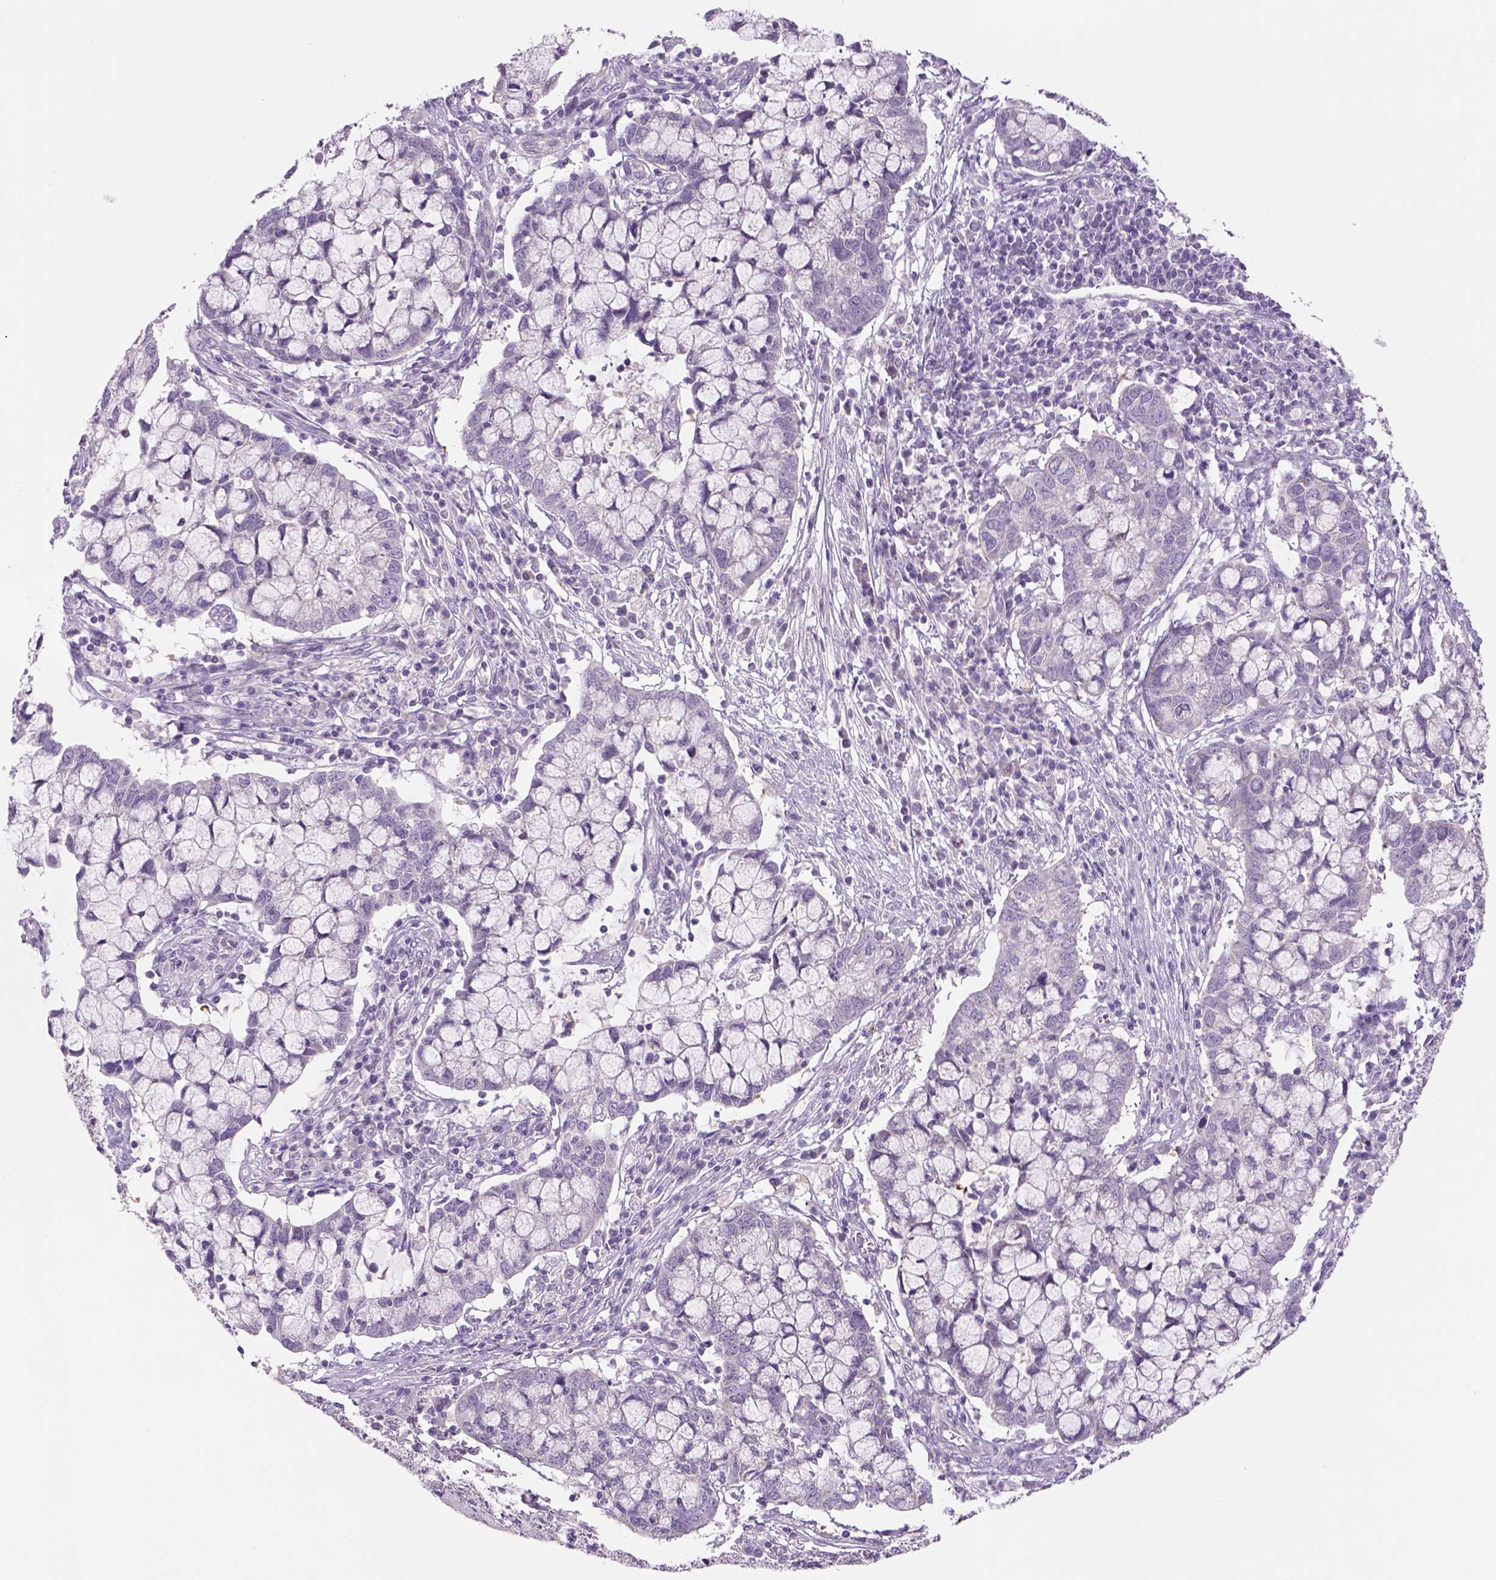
{"staining": {"intensity": "negative", "quantity": "none", "location": "none"}, "tissue": "cervical cancer", "cell_type": "Tumor cells", "image_type": "cancer", "snomed": [{"axis": "morphology", "description": "Adenocarcinoma, NOS"}, {"axis": "topography", "description": "Cervix"}], "caption": "Tumor cells are negative for brown protein staining in adenocarcinoma (cervical). (Immunohistochemistry, brightfield microscopy, high magnification).", "gene": "ADGRV1", "patient": {"sex": "female", "age": 40}}